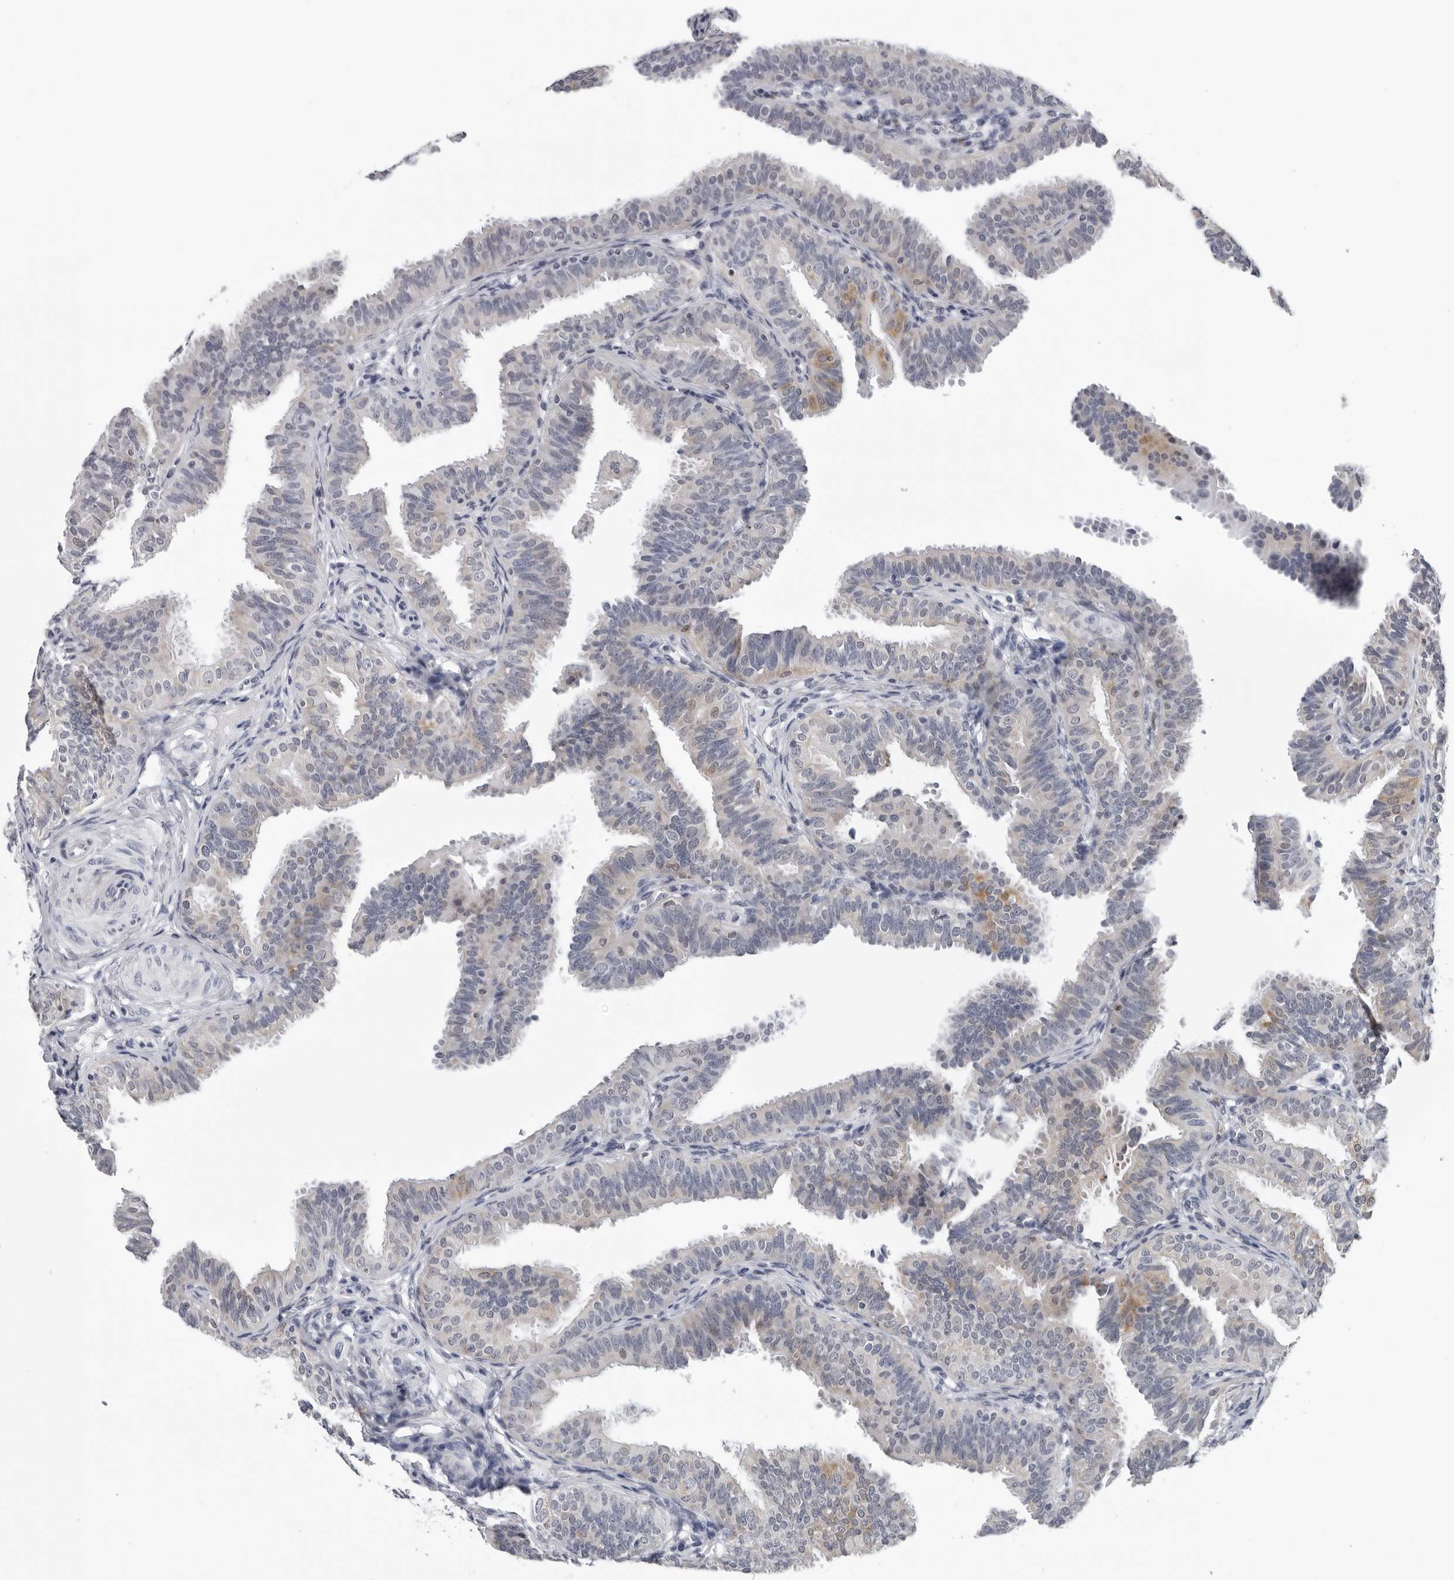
{"staining": {"intensity": "moderate", "quantity": "<25%", "location": "cytoplasmic/membranous,nuclear"}, "tissue": "fallopian tube", "cell_type": "Glandular cells", "image_type": "normal", "snomed": [{"axis": "morphology", "description": "Normal tissue, NOS"}, {"axis": "topography", "description": "Fallopian tube"}], "caption": "Brown immunohistochemical staining in normal human fallopian tube demonstrates moderate cytoplasmic/membranous,nuclear staining in about <25% of glandular cells. (Stains: DAB (3,3'-diaminobenzidine) in brown, nuclei in blue, Microscopy: brightfield microscopy at high magnification).", "gene": "CPT2", "patient": {"sex": "female", "age": 35}}